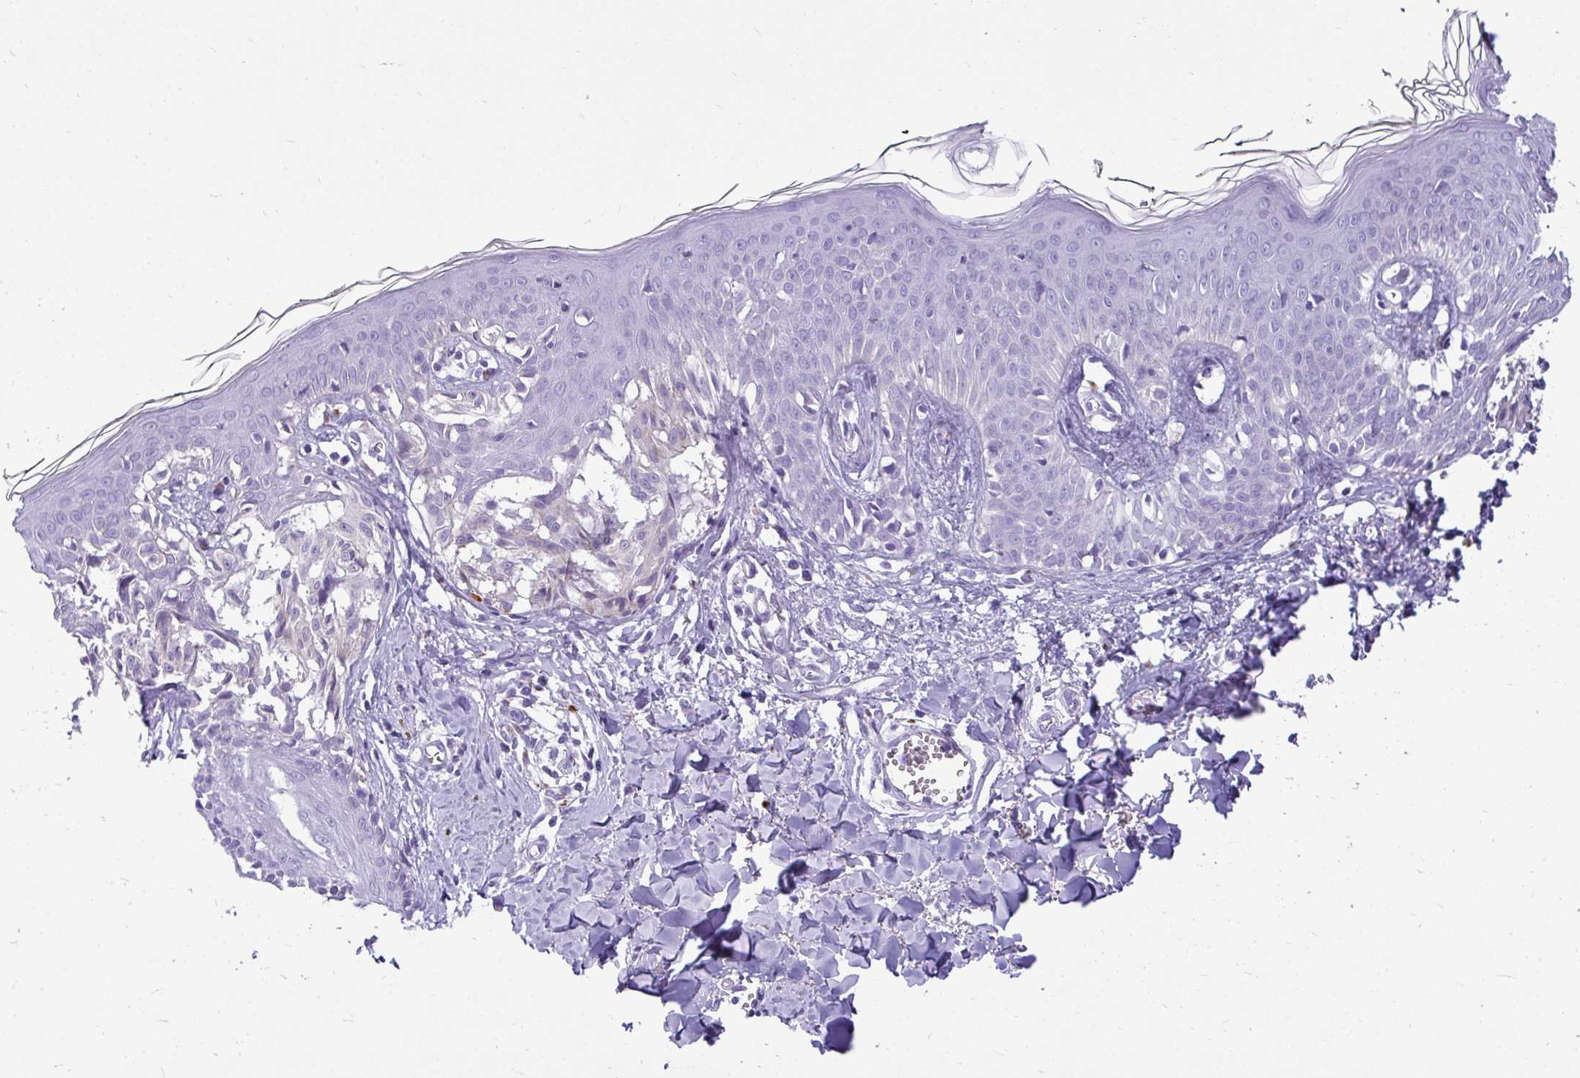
{"staining": {"intensity": "negative", "quantity": "none", "location": "none"}, "tissue": "melanoma", "cell_type": "Tumor cells", "image_type": "cancer", "snomed": [{"axis": "morphology", "description": "Malignant melanoma, NOS"}, {"axis": "topography", "description": "Skin"}], "caption": "There is no significant expression in tumor cells of malignant melanoma. (Immunohistochemistry (ihc), brightfield microscopy, high magnification).", "gene": "CTSZ", "patient": {"sex": "female", "age": 43}}